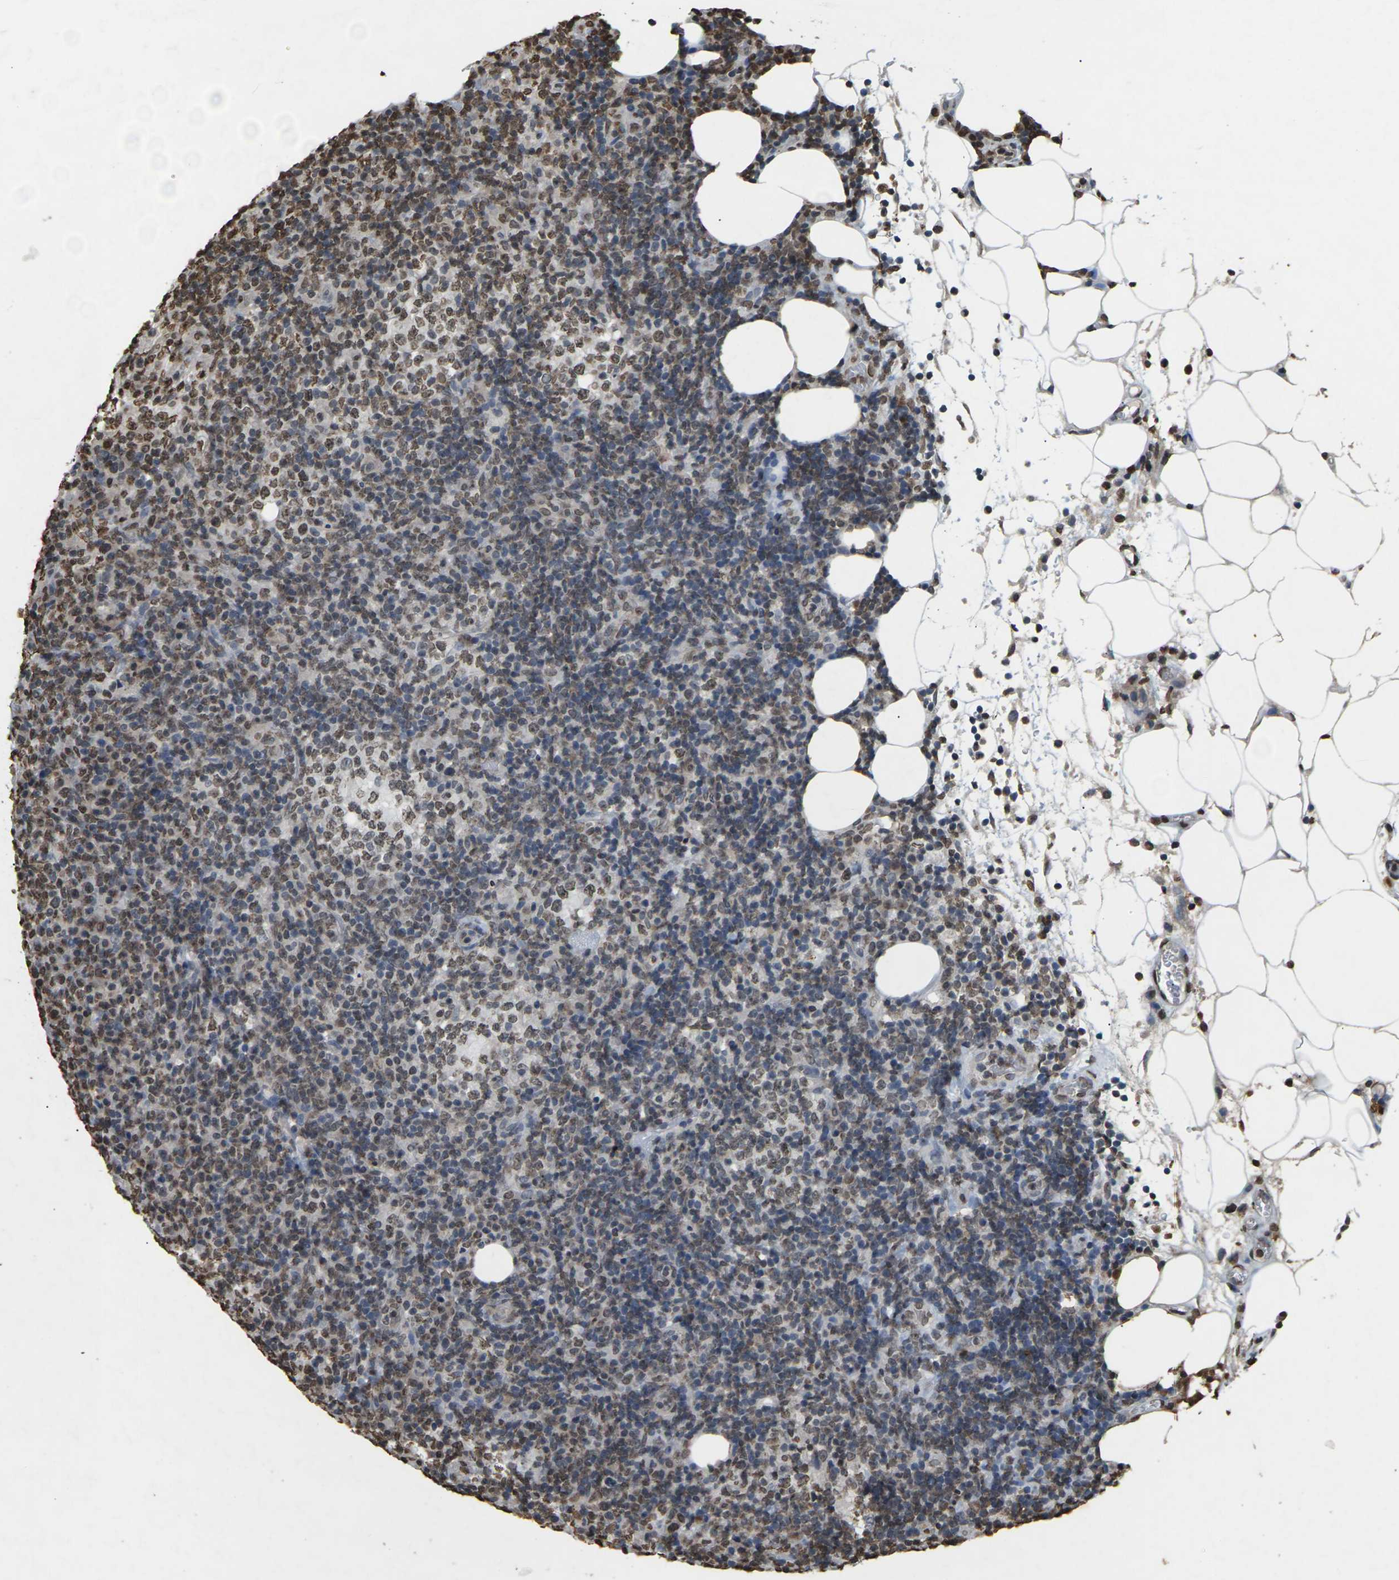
{"staining": {"intensity": "moderate", "quantity": "25%-75%", "location": "nuclear"}, "tissue": "lymphoma", "cell_type": "Tumor cells", "image_type": "cancer", "snomed": [{"axis": "morphology", "description": "Malignant lymphoma, non-Hodgkin's type, High grade"}, {"axis": "topography", "description": "Lymph node"}], "caption": "High-grade malignant lymphoma, non-Hodgkin's type stained with DAB (3,3'-diaminobenzidine) IHC reveals medium levels of moderate nuclear expression in approximately 25%-75% of tumor cells.", "gene": "EMSY", "patient": {"sex": "female", "age": 76}}